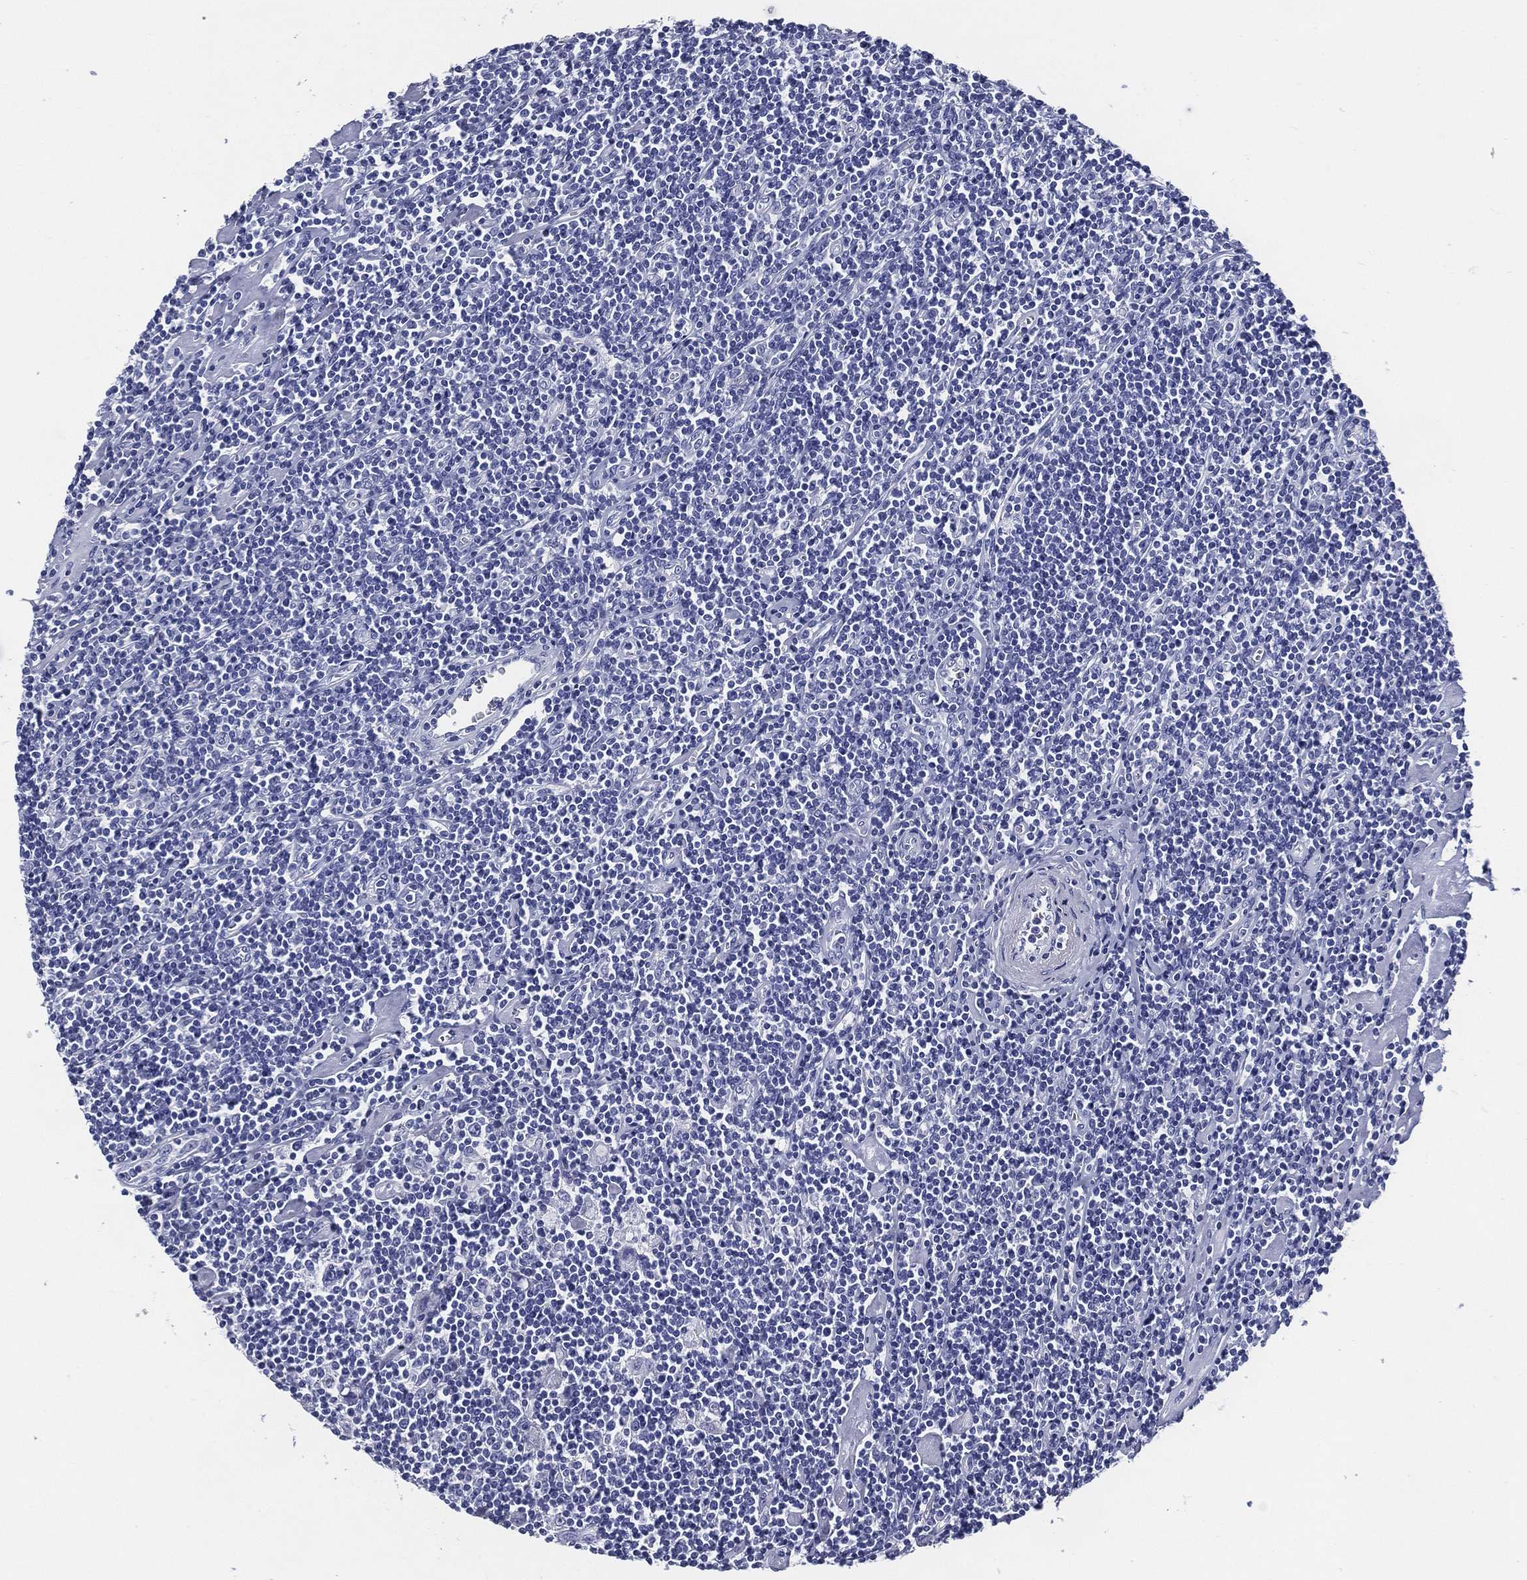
{"staining": {"intensity": "negative", "quantity": "none", "location": "none"}, "tissue": "lymphoma", "cell_type": "Tumor cells", "image_type": "cancer", "snomed": [{"axis": "morphology", "description": "Hodgkin's disease, NOS"}, {"axis": "topography", "description": "Lymph node"}], "caption": "DAB (3,3'-diaminobenzidine) immunohistochemical staining of human lymphoma shows no significant staining in tumor cells. The staining is performed using DAB (3,3'-diaminobenzidine) brown chromogen with nuclei counter-stained in using hematoxylin.", "gene": "ACE2", "patient": {"sex": "male", "age": 40}}